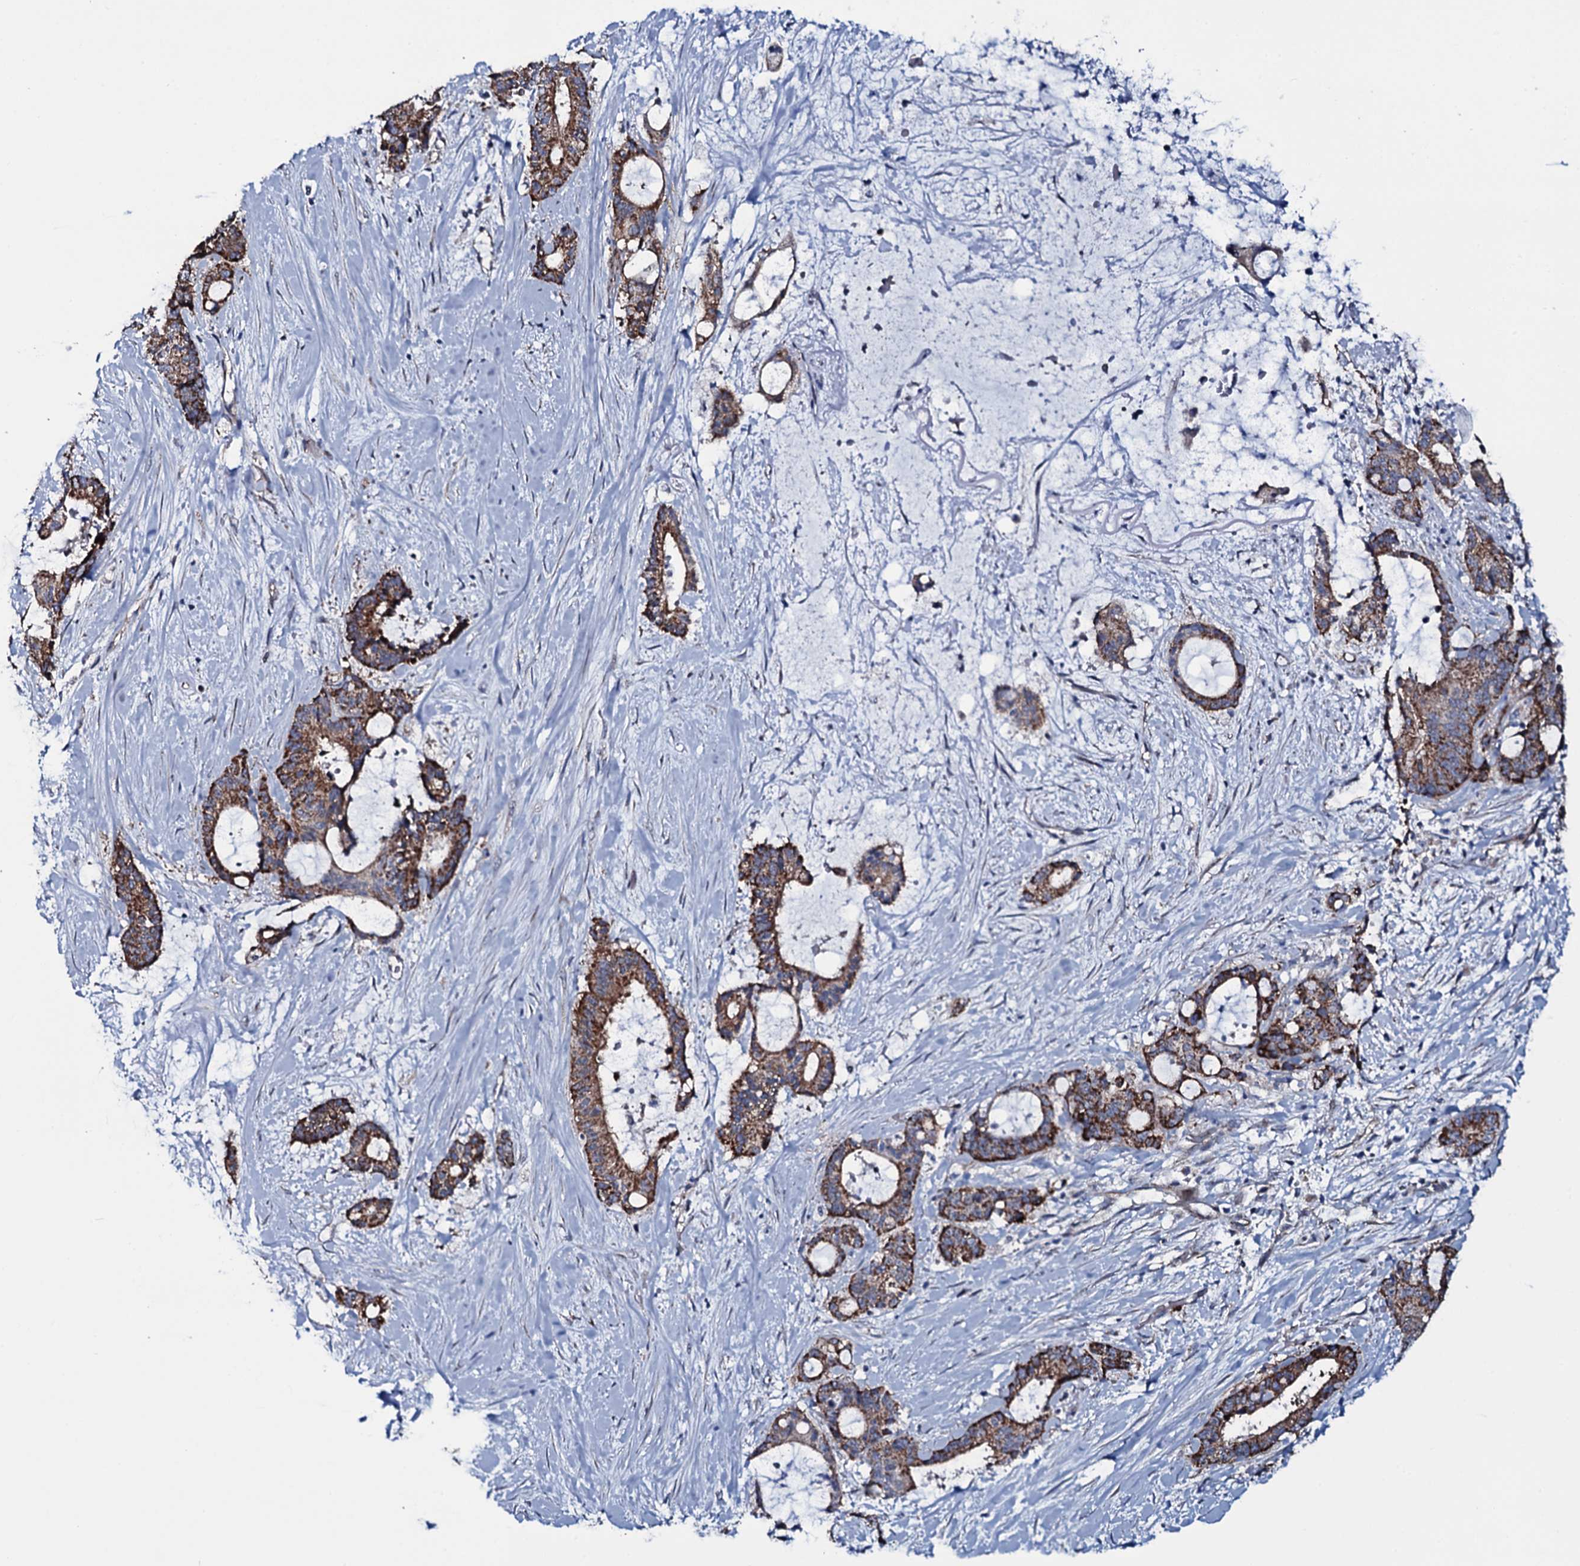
{"staining": {"intensity": "strong", "quantity": ">75%", "location": "cytoplasmic/membranous"}, "tissue": "liver cancer", "cell_type": "Tumor cells", "image_type": "cancer", "snomed": [{"axis": "morphology", "description": "Normal tissue, NOS"}, {"axis": "morphology", "description": "Cholangiocarcinoma"}, {"axis": "topography", "description": "Liver"}, {"axis": "topography", "description": "Peripheral nerve tissue"}], "caption": "Immunohistochemistry (IHC) photomicrograph of human liver cancer (cholangiocarcinoma) stained for a protein (brown), which exhibits high levels of strong cytoplasmic/membranous expression in approximately >75% of tumor cells.", "gene": "WIPF3", "patient": {"sex": "female", "age": 73}}